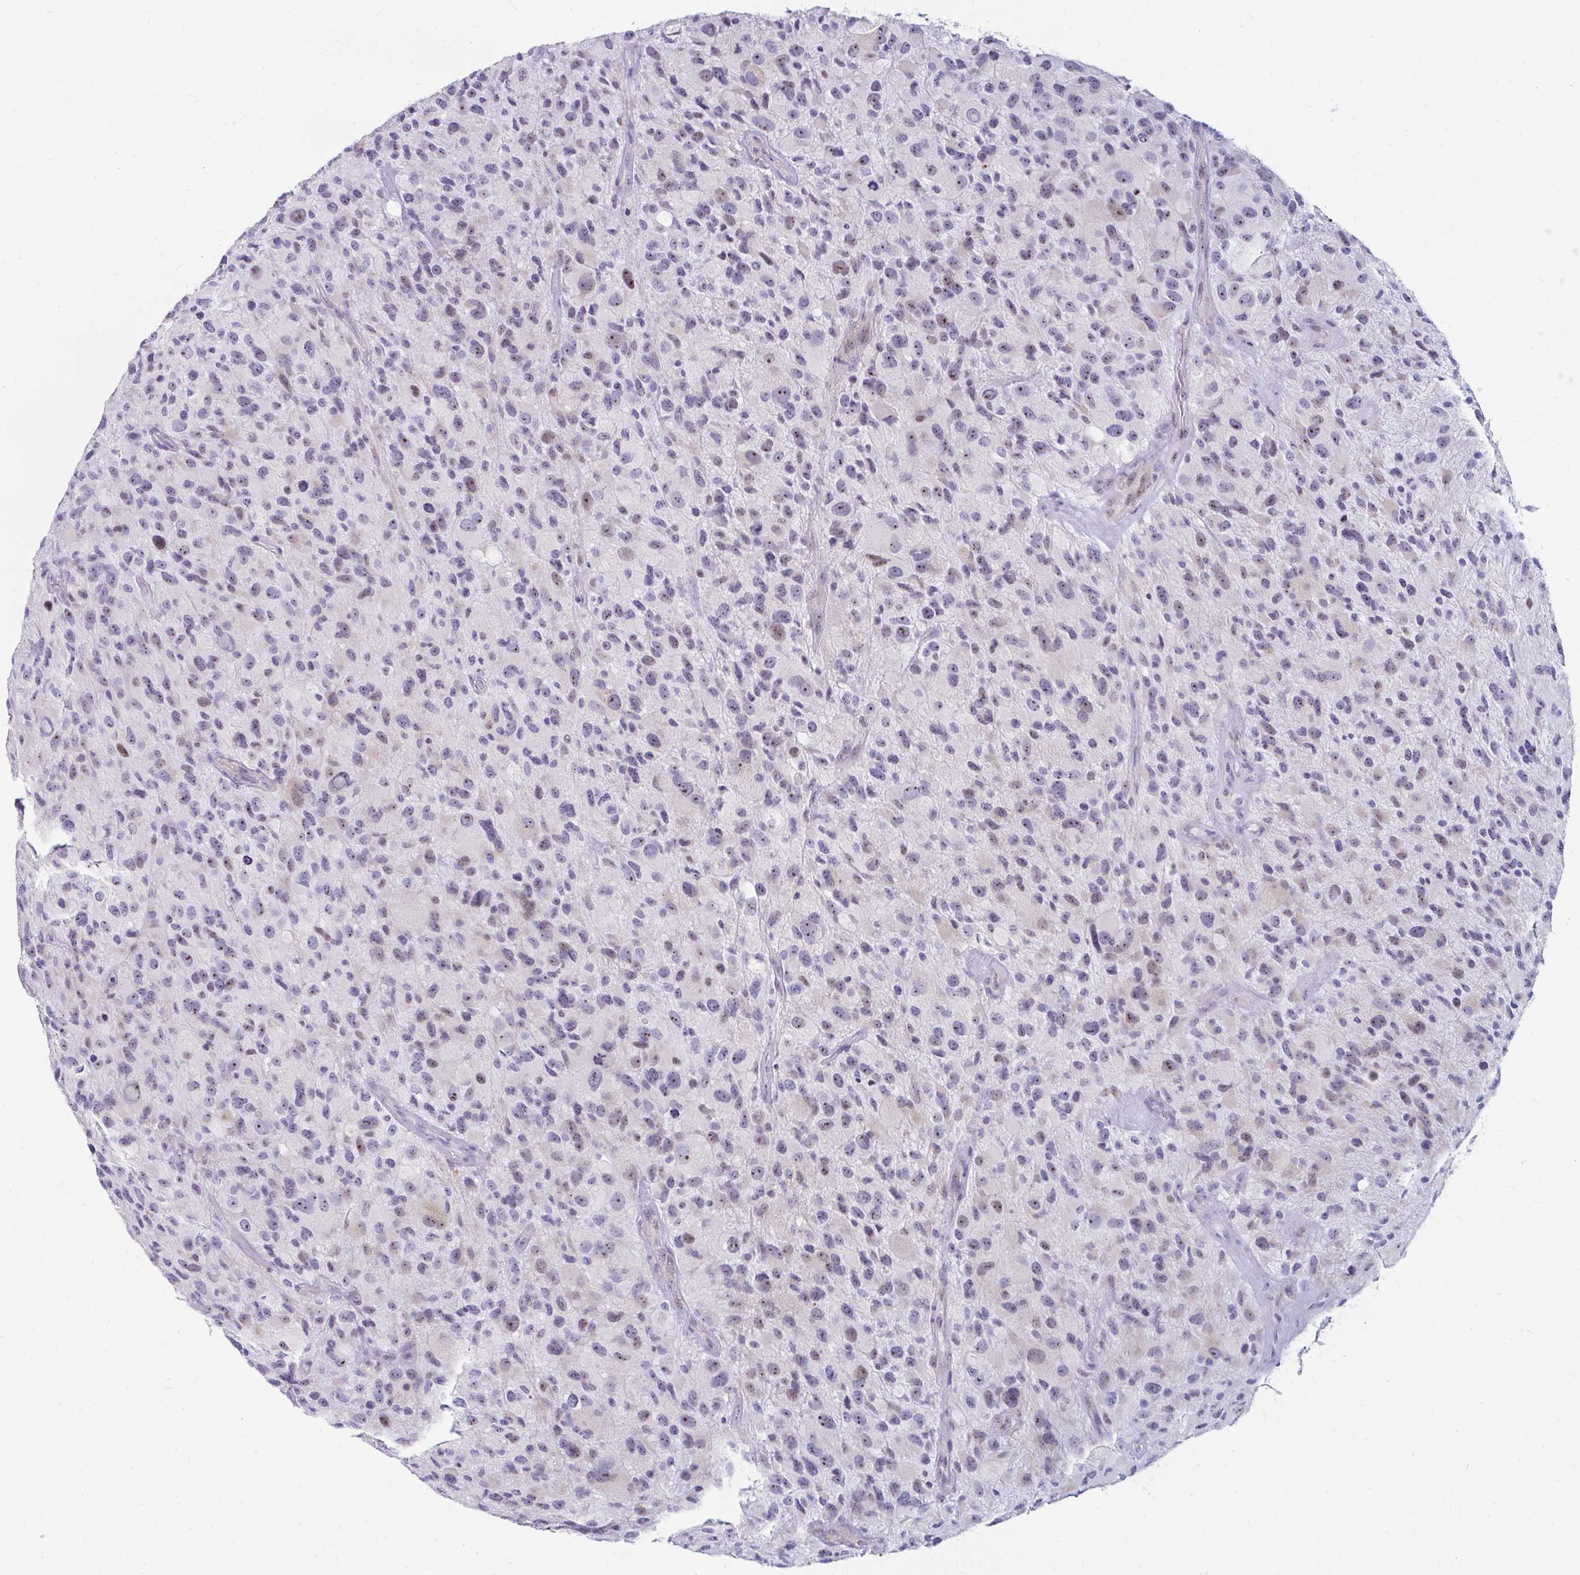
{"staining": {"intensity": "moderate", "quantity": "25%-75%", "location": "nuclear"}, "tissue": "glioma", "cell_type": "Tumor cells", "image_type": "cancer", "snomed": [{"axis": "morphology", "description": "Glioma, malignant, High grade"}, {"axis": "topography", "description": "Brain"}], "caption": "Immunohistochemistry histopathology image of neoplastic tissue: human malignant glioma (high-grade) stained using immunohistochemistry displays medium levels of moderate protein expression localized specifically in the nuclear of tumor cells, appearing as a nuclear brown color.", "gene": "FTSJ3", "patient": {"sex": "female", "age": 67}}